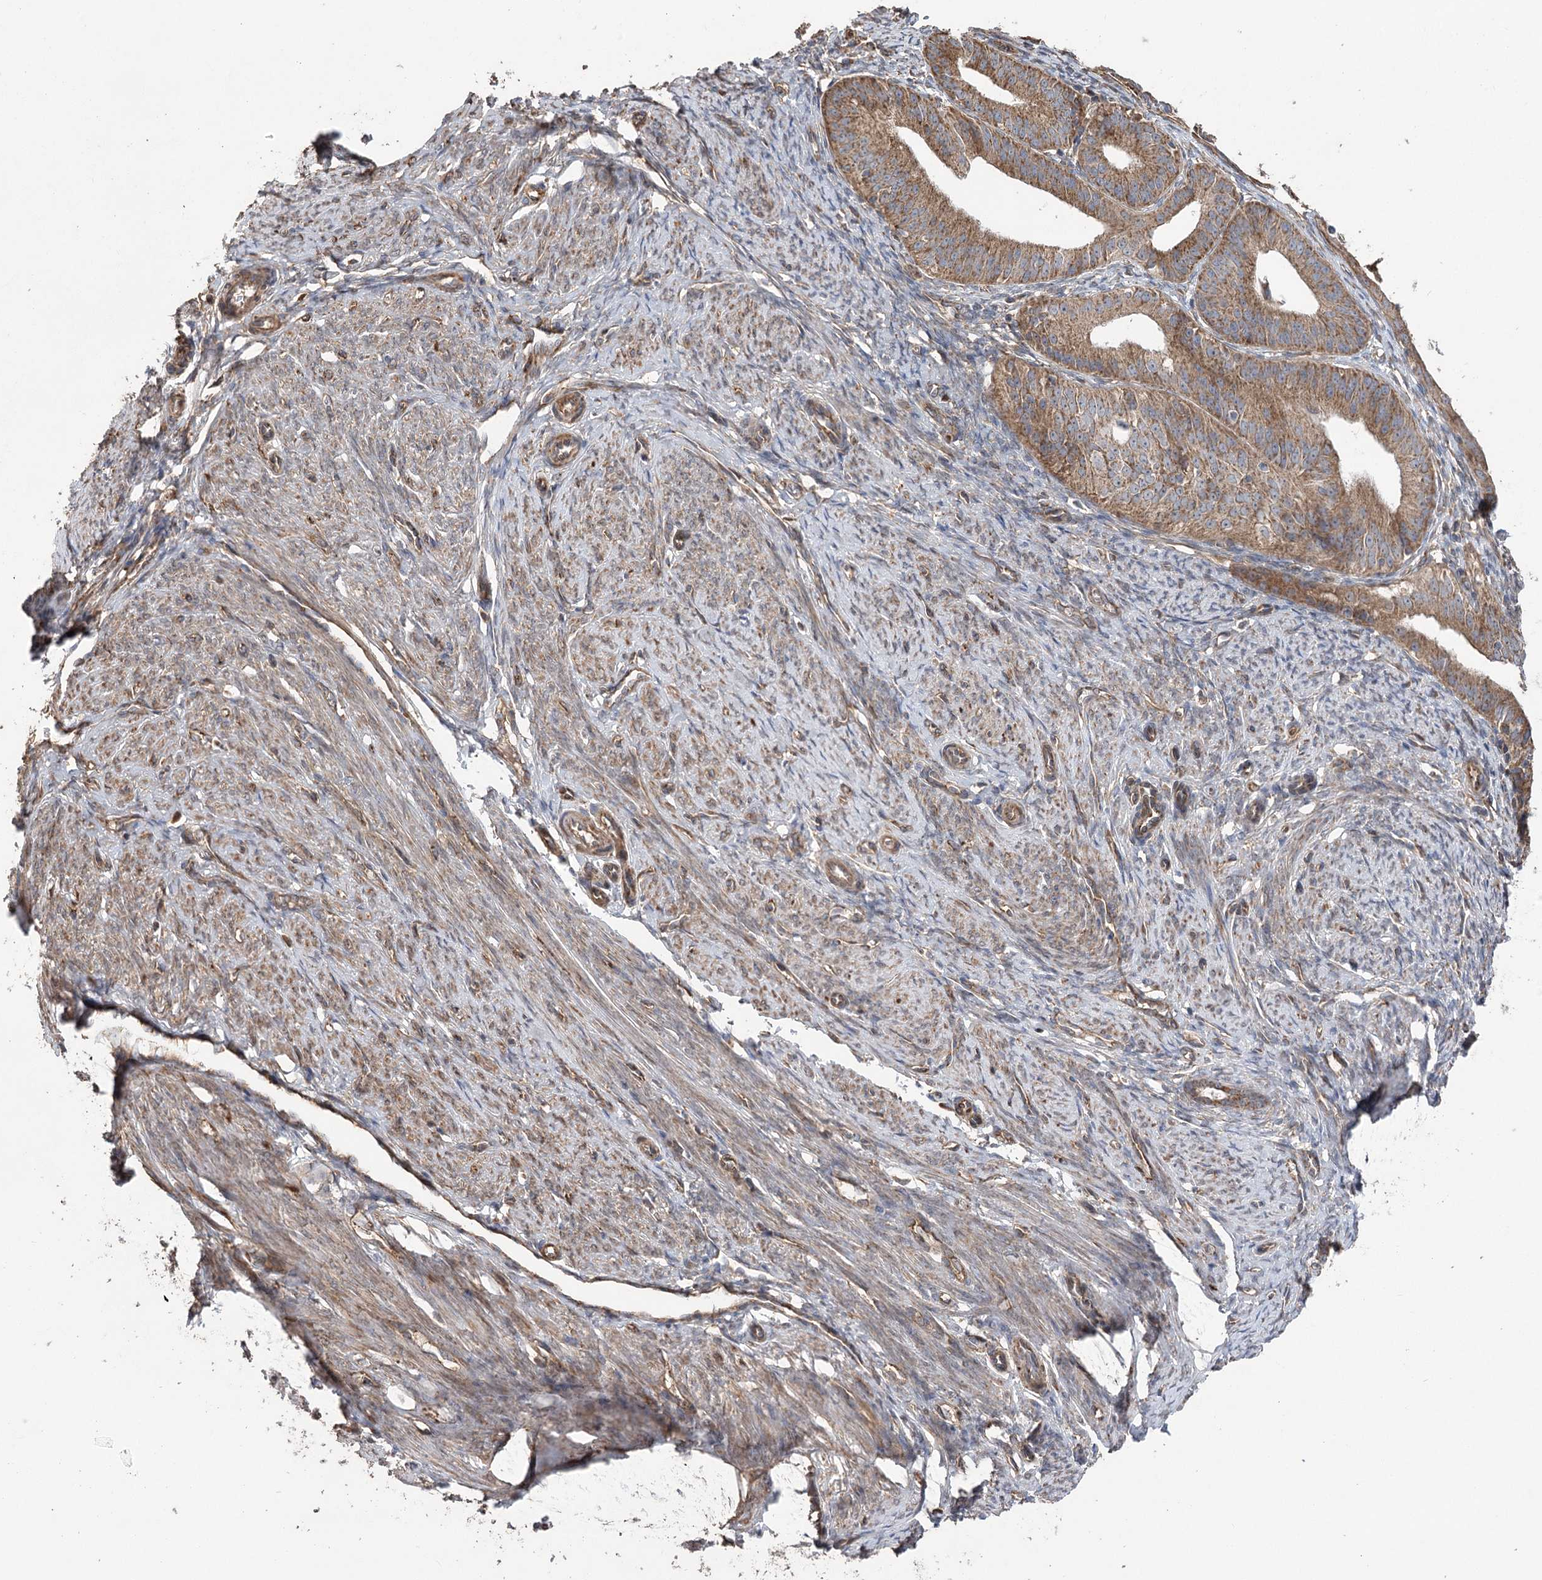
{"staining": {"intensity": "moderate", "quantity": ">75%", "location": "cytoplasmic/membranous"}, "tissue": "endometrial cancer", "cell_type": "Tumor cells", "image_type": "cancer", "snomed": [{"axis": "morphology", "description": "Adenocarcinoma, NOS"}, {"axis": "topography", "description": "Endometrium"}], "caption": "Adenocarcinoma (endometrial) stained with a protein marker demonstrates moderate staining in tumor cells.", "gene": "RWDD4", "patient": {"sex": "female", "age": 51}}